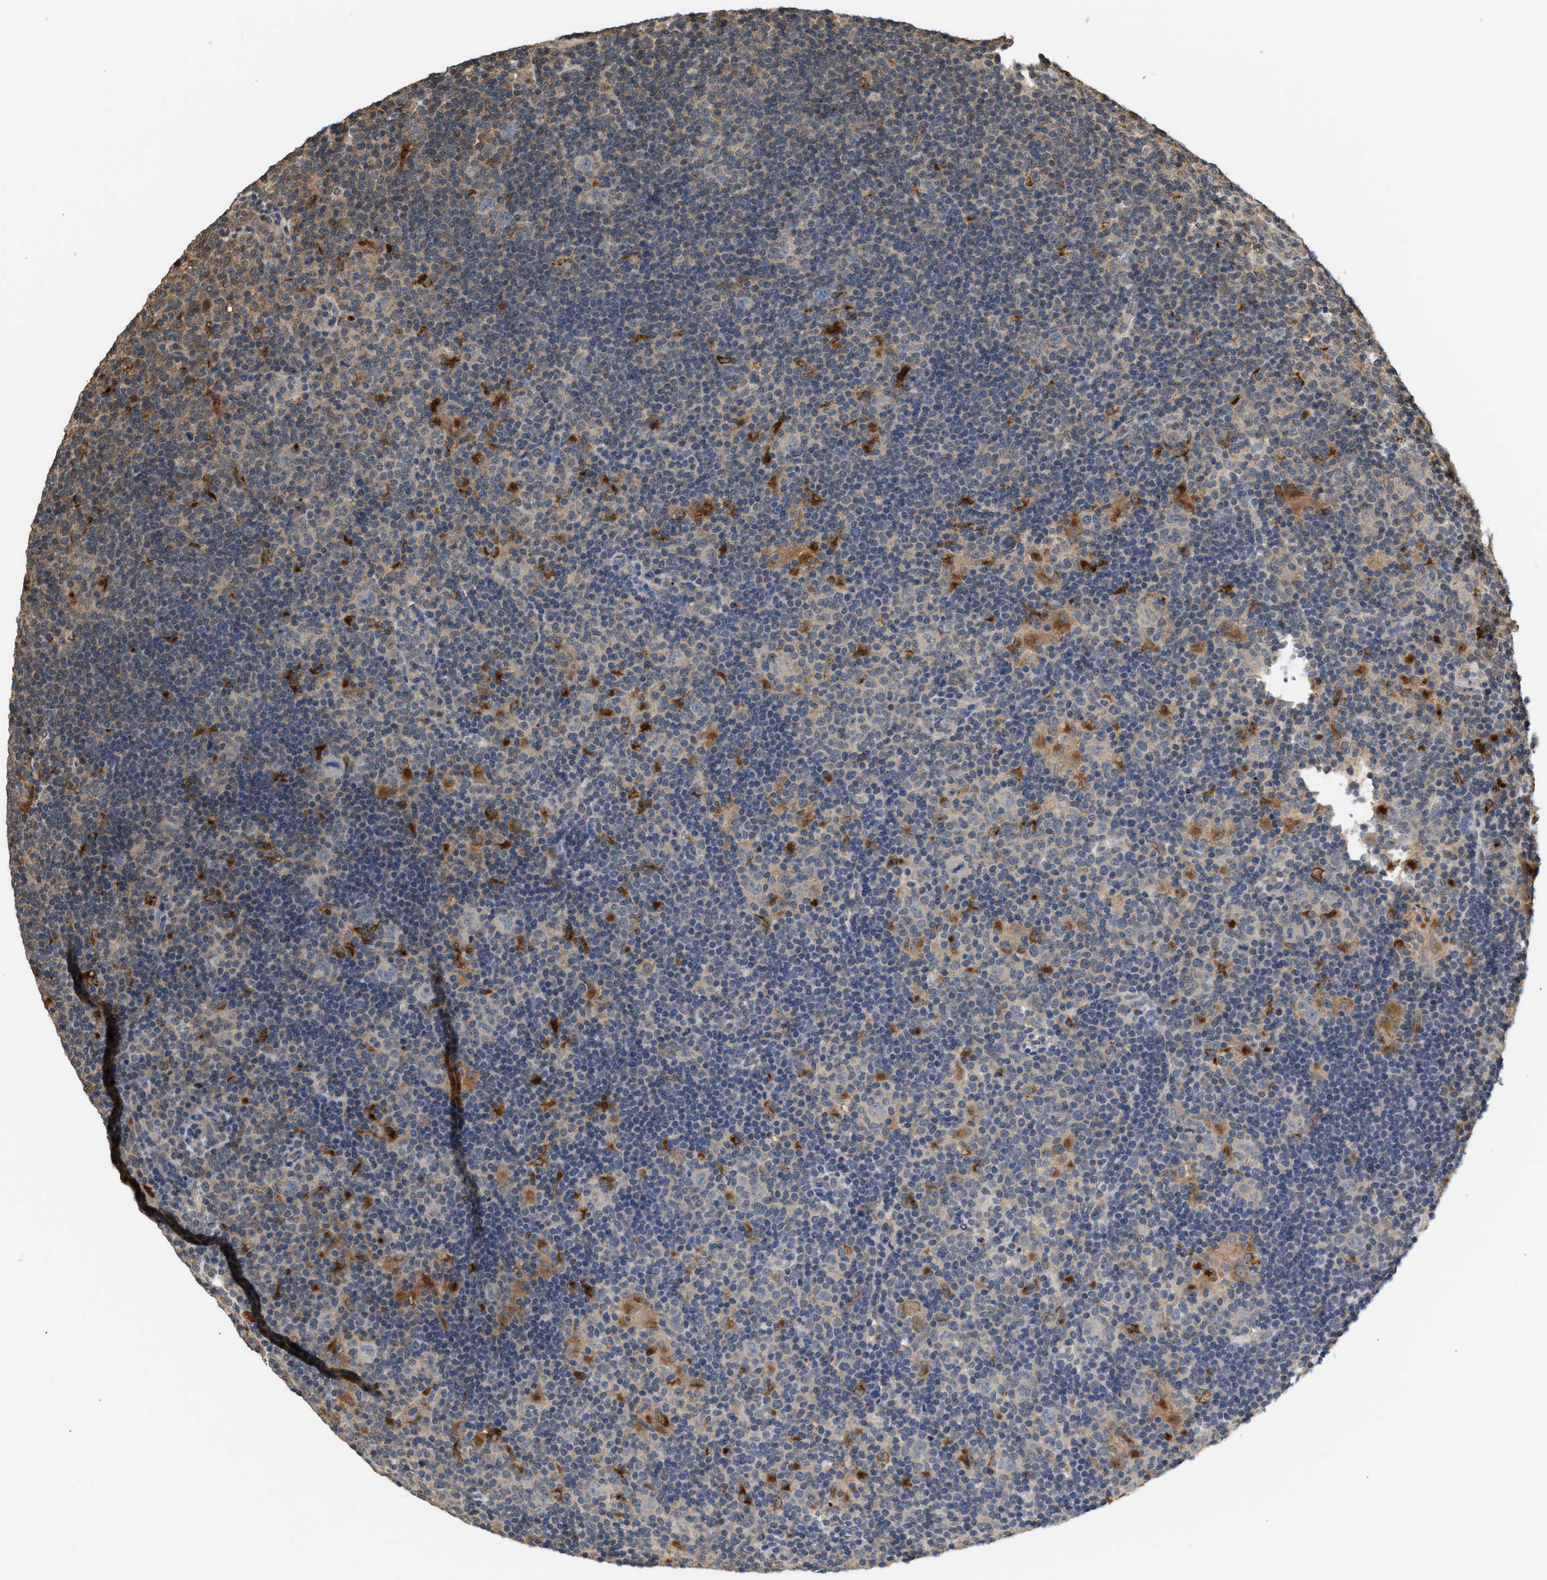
{"staining": {"intensity": "negative", "quantity": "none", "location": "none"}, "tissue": "lymphoma", "cell_type": "Tumor cells", "image_type": "cancer", "snomed": [{"axis": "morphology", "description": "Hodgkin's disease, NOS"}, {"axis": "topography", "description": "Lymph node"}], "caption": "This is a micrograph of immunohistochemistry (IHC) staining of lymphoma, which shows no expression in tumor cells.", "gene": "SCAI", "patient": {"sex": "female", "age": 57}}